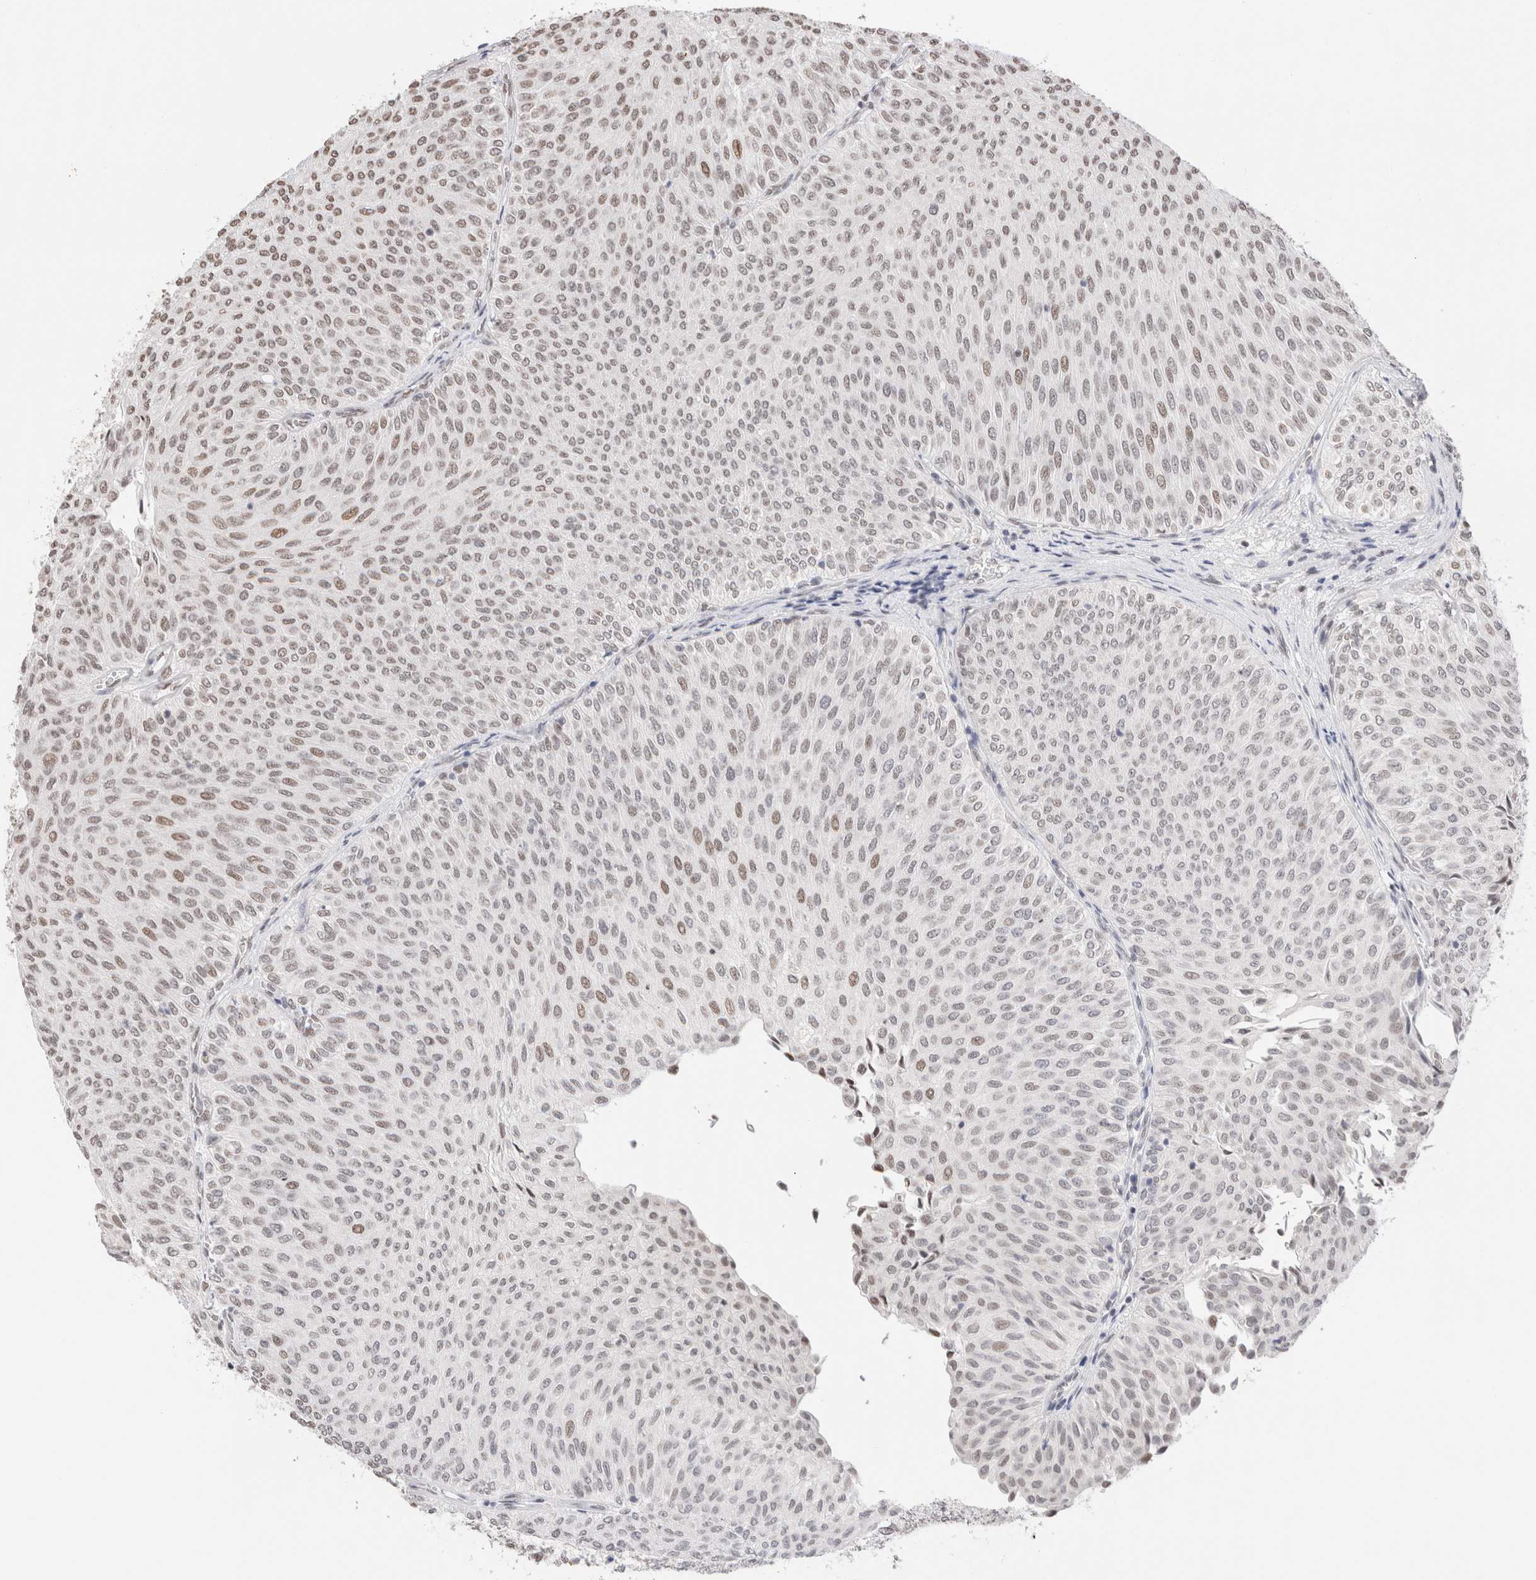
{"staining": {"intensity": "moderate", "quantity": "25%-75%", "location": "nuclear"}, "tissue": "urothelial cancer", "cell_type": "Tumor cells", "image_type": "cancer", "snomed": [{"axis": "morphology", "description": "Urothelial carcinoma, Low grade"}, {"axis": "topography", "description": "Urinary bladder"}], "caption": "The photomicrograph reveals staining of low-grade urothelial carcinoma, revealing moderate nuclear protein expression (brown color) within tumor cells.", "gene": "SUPT3H", "patient": {"sex": "male", "age": 78}}